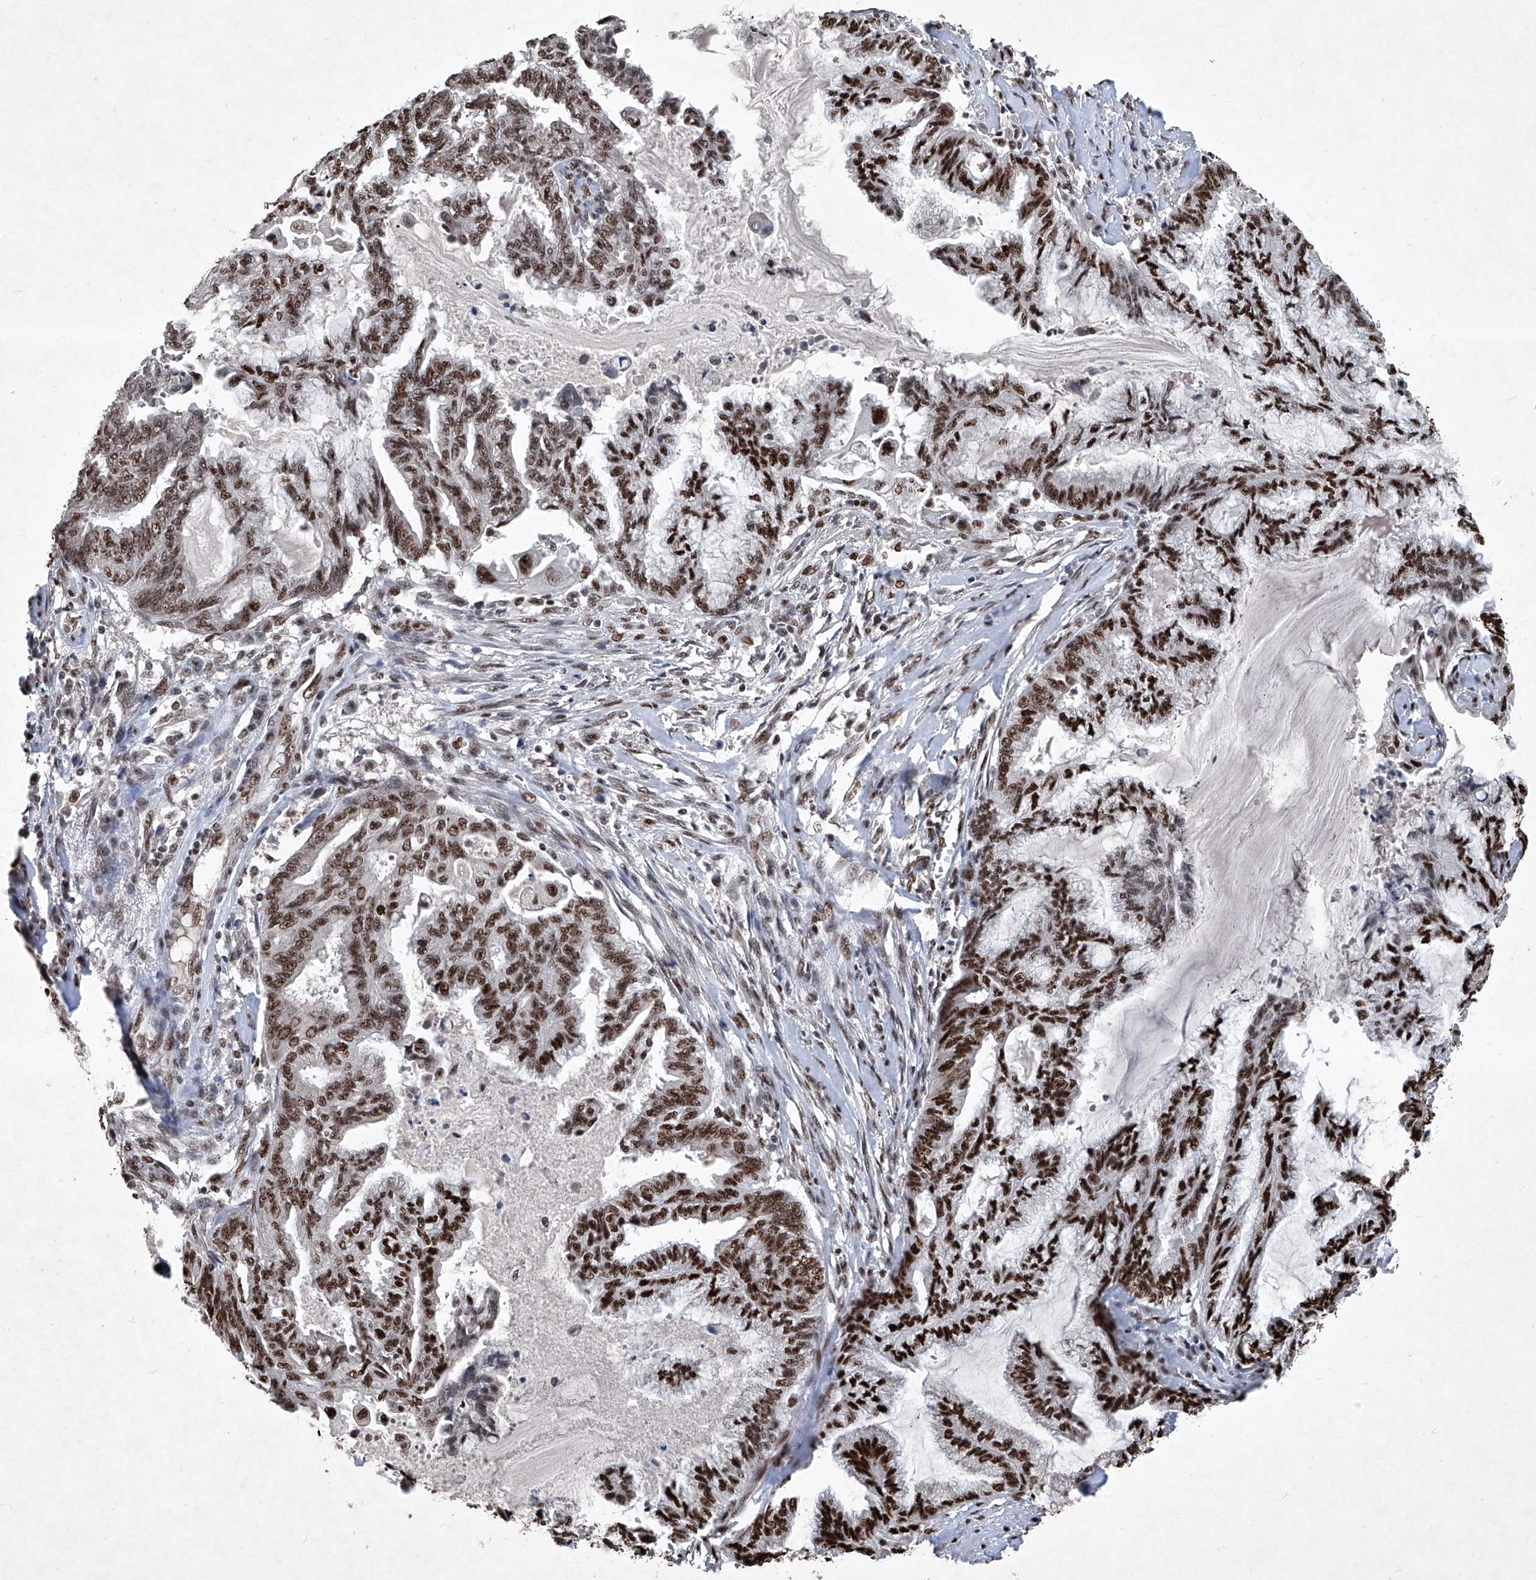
{"staining": {"intensity": "strong", "quantity": ">75%", "location": "nuclear"}, "tissue": "endometrial cancer", "cell_type": "Tumor cells", "image_type": "cancer", "snomed": [{"axis": "morphology", "description": "Adenocarcinoma, NOS"}, {"axis": "topography", "description": "Endometrium"}], "caption": "Immunohistochemical staining of endometrial cancer demonstrates high levels of strong nuclear positivity in approximately >75% of tumor cells.", "gene": "DDX39B", "patient": {"sex": "female", "age": 86}}